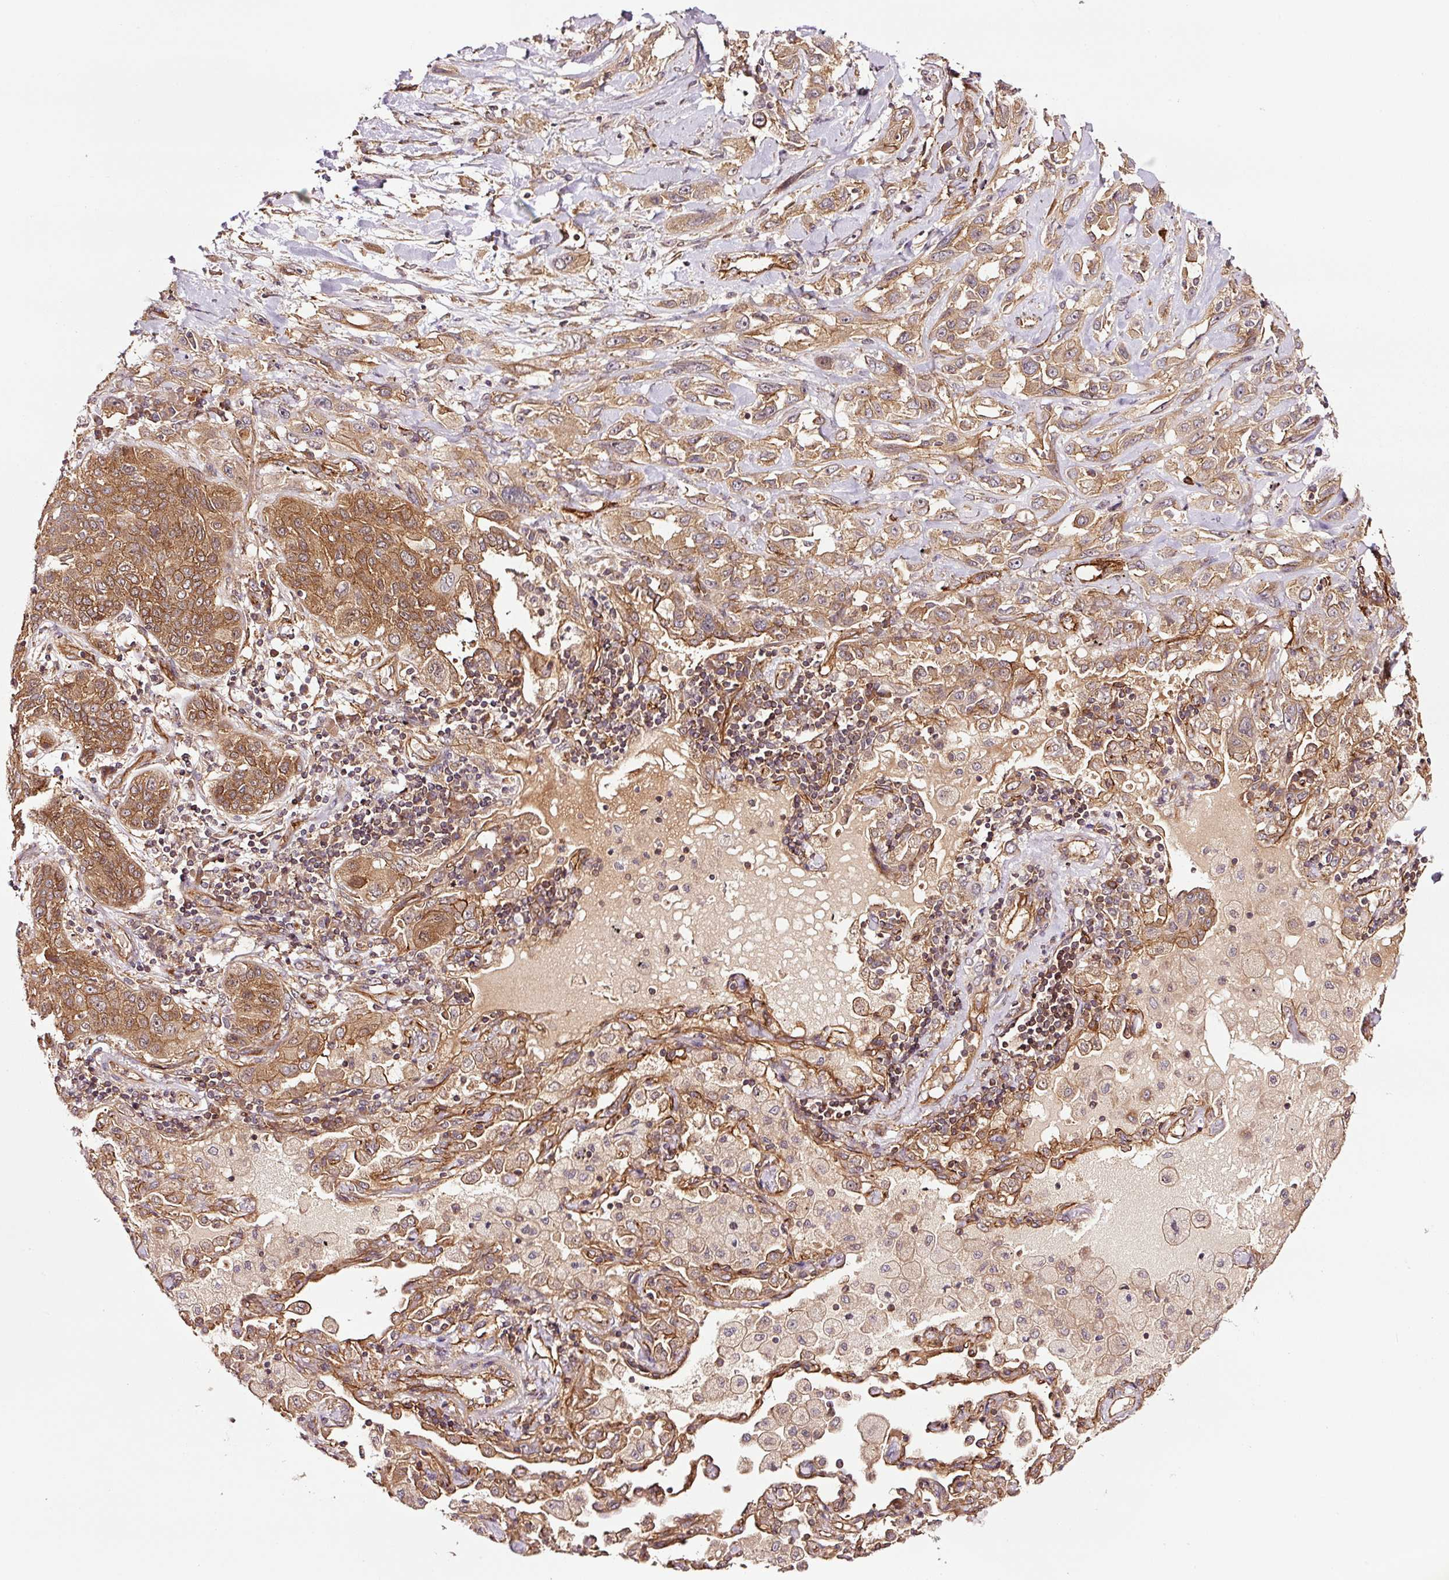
{"staining": {"intensity": "moderate", "quantity": ">75%", "location": "cytoplasmic/membranous"}, "tissue": "lung cancer", "cell_type": "Tumor cells", "image_type": "cancer", "snomed": [{"axis": "morphology", "description": "Squamous cell carcinoma, NOS"}, {"axis": "topography", "description": "Lung"}], "caption": "Squamous cell carcinoma (lung) stained with immunohistochemistry (IHC) demonstrates moderate cytoplasmic/membranous positivity in about >75% of tumor cells.", "gene": "METAP1", "patient": {"sex": "female", "age": 70}}